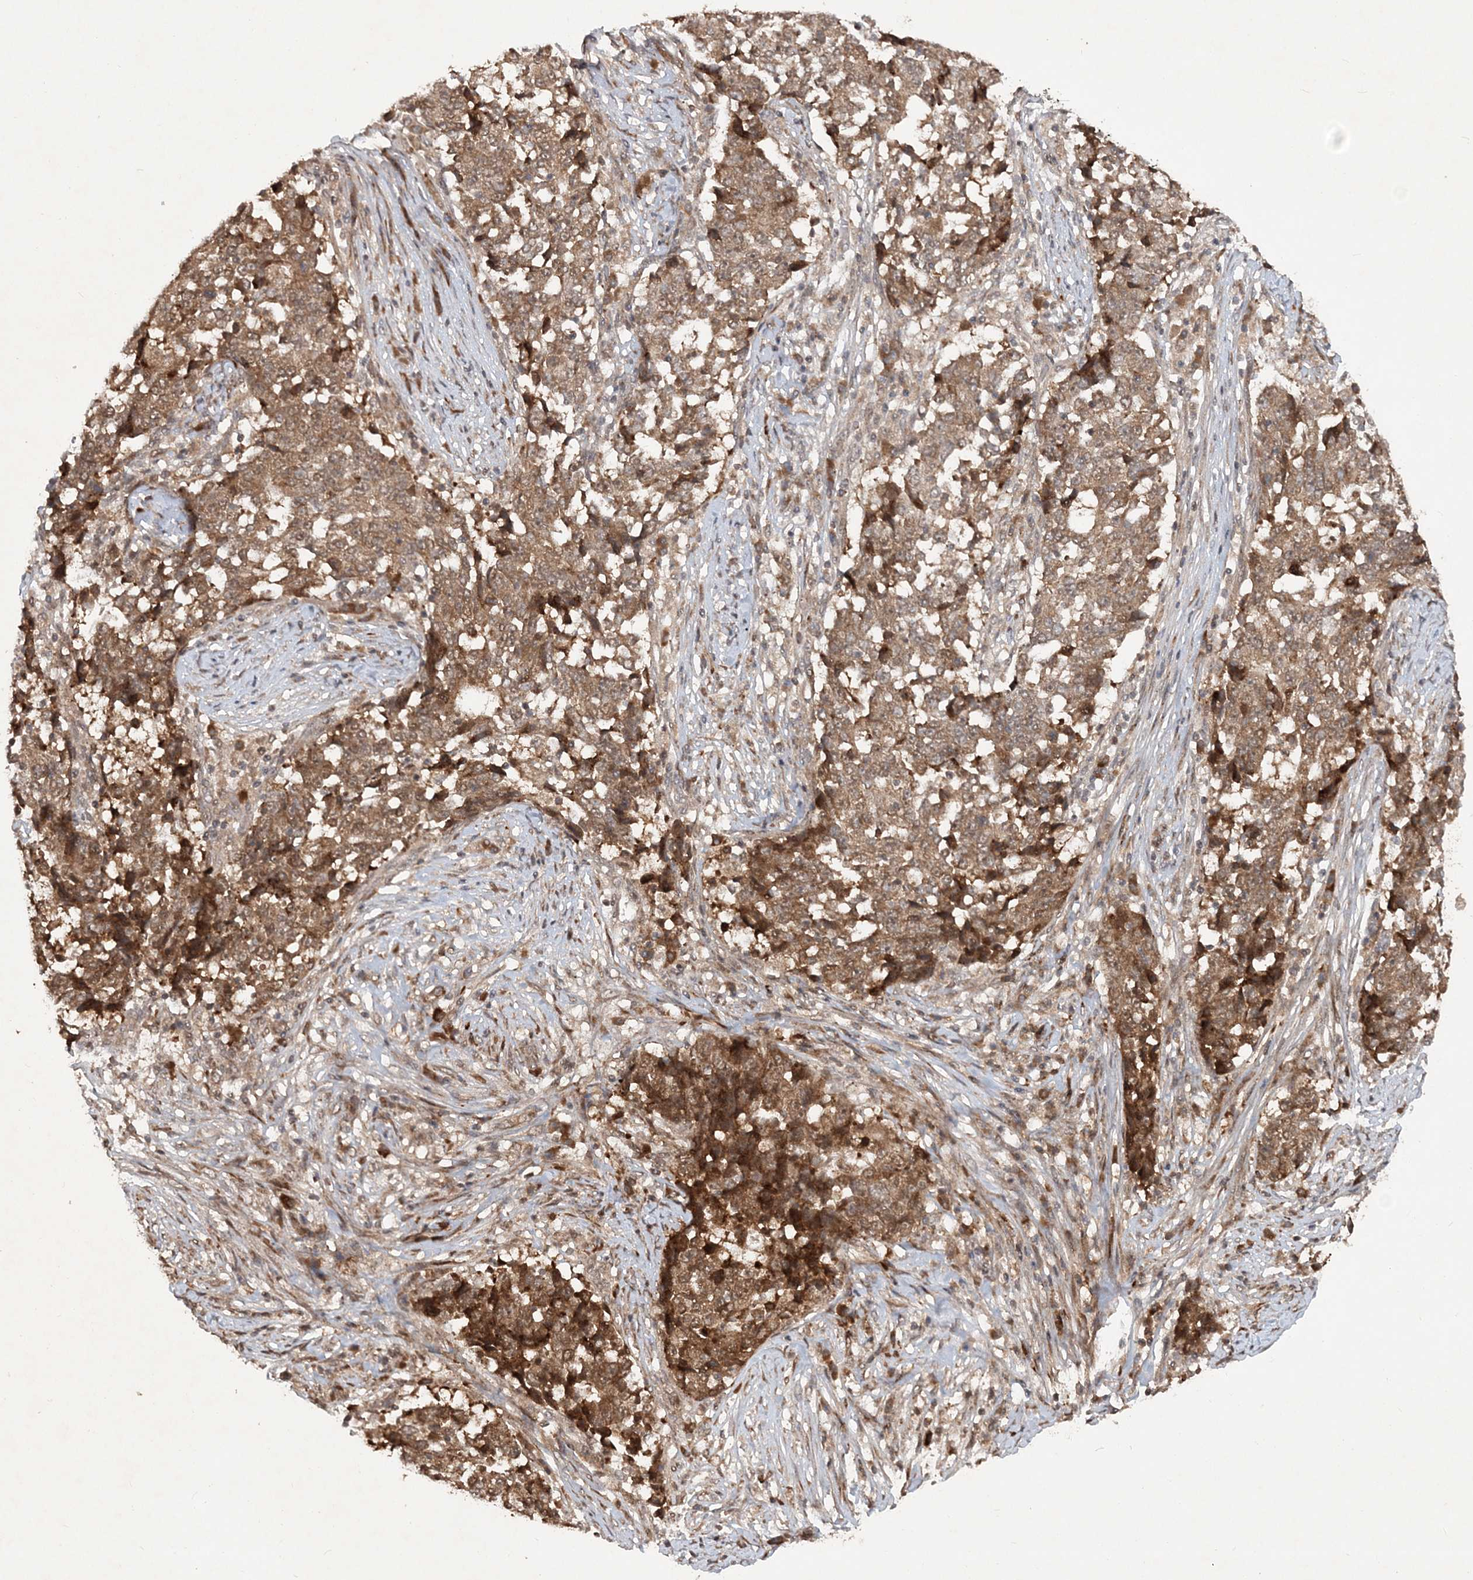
{"staining": {"intensity": "moderate", "quantity": ">75%", "location": "cytoplasmic/membranous"}, "tissue": "stomach cancer", "cell_type": "Tumor cells", "image_type": "cancer", "snomed": [{"axis": "morphology", "description": "Adenocarcinoma, NOS"}, {"axis": "topography", "description": "Stomach"}], "caption": "This image shows IHC staining of stomach adenocarcinoma, with medium moderate cytoplasmic/membranous positivity in approximately >75% of tumor cells.", "gene": "UBR3", "patient": {"sex": "male", "age": 59}}